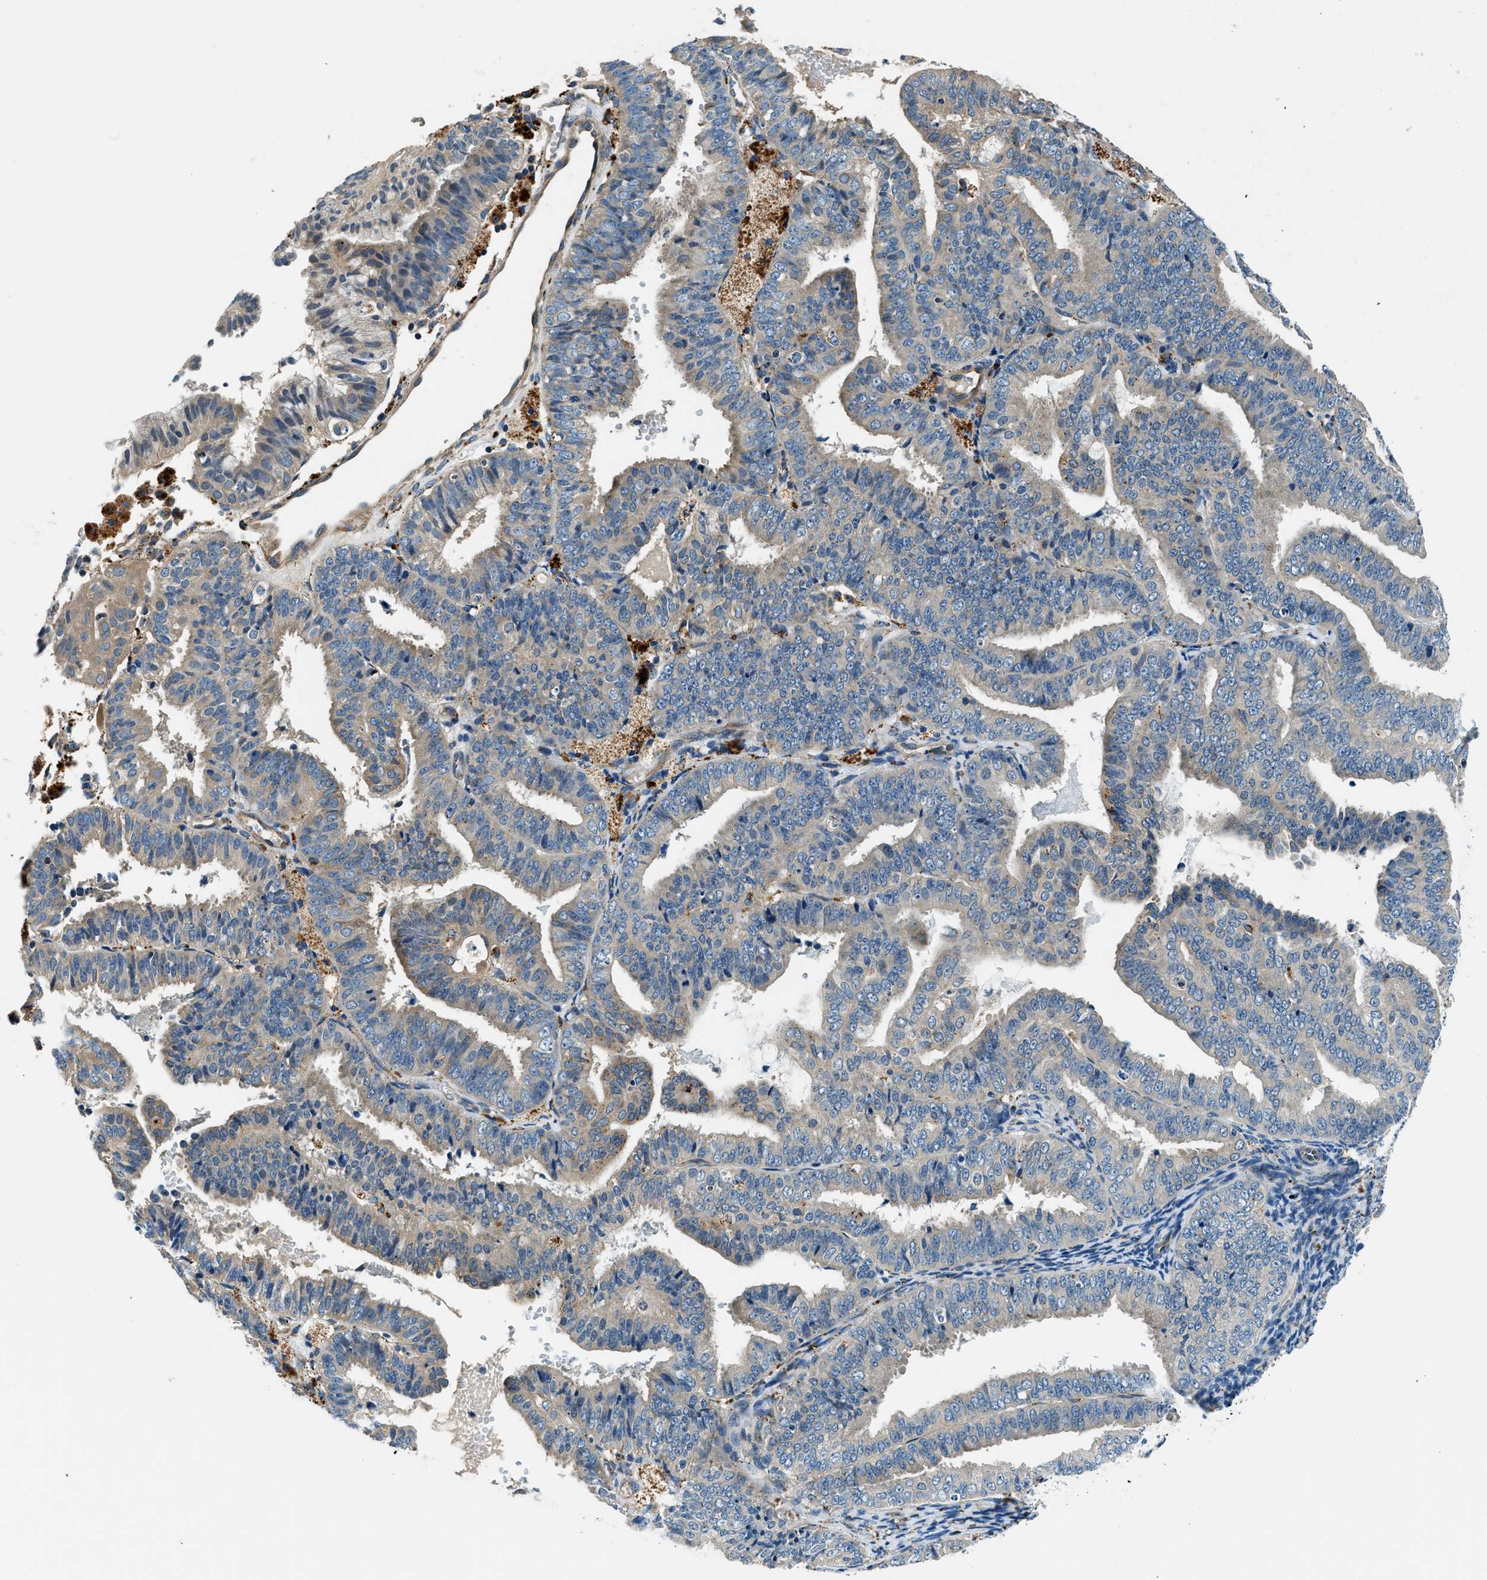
{"staining": {"intensity": "weak", "quantity": "<25%", "location": "cytoplasmic/membranous"}, "tissue": "endometrial cancer", "cell_type": "Tumor cells", "image_type": "cancer", "snomed": [{"axis": "morphology", "description": "Adenocarcinoma, NOS"}, {"axis": "topography", "description": "Endometrium"}], "caption": "High magnification brightfield microscopy of adenocarcinoma (endometrial) stained with DAB (brown) and counterstained with hematoxylin (blue): tumor cells show no significant positivity.", "gene": "SLC19A2", "patient": {"sex": "female", "age": 63}}